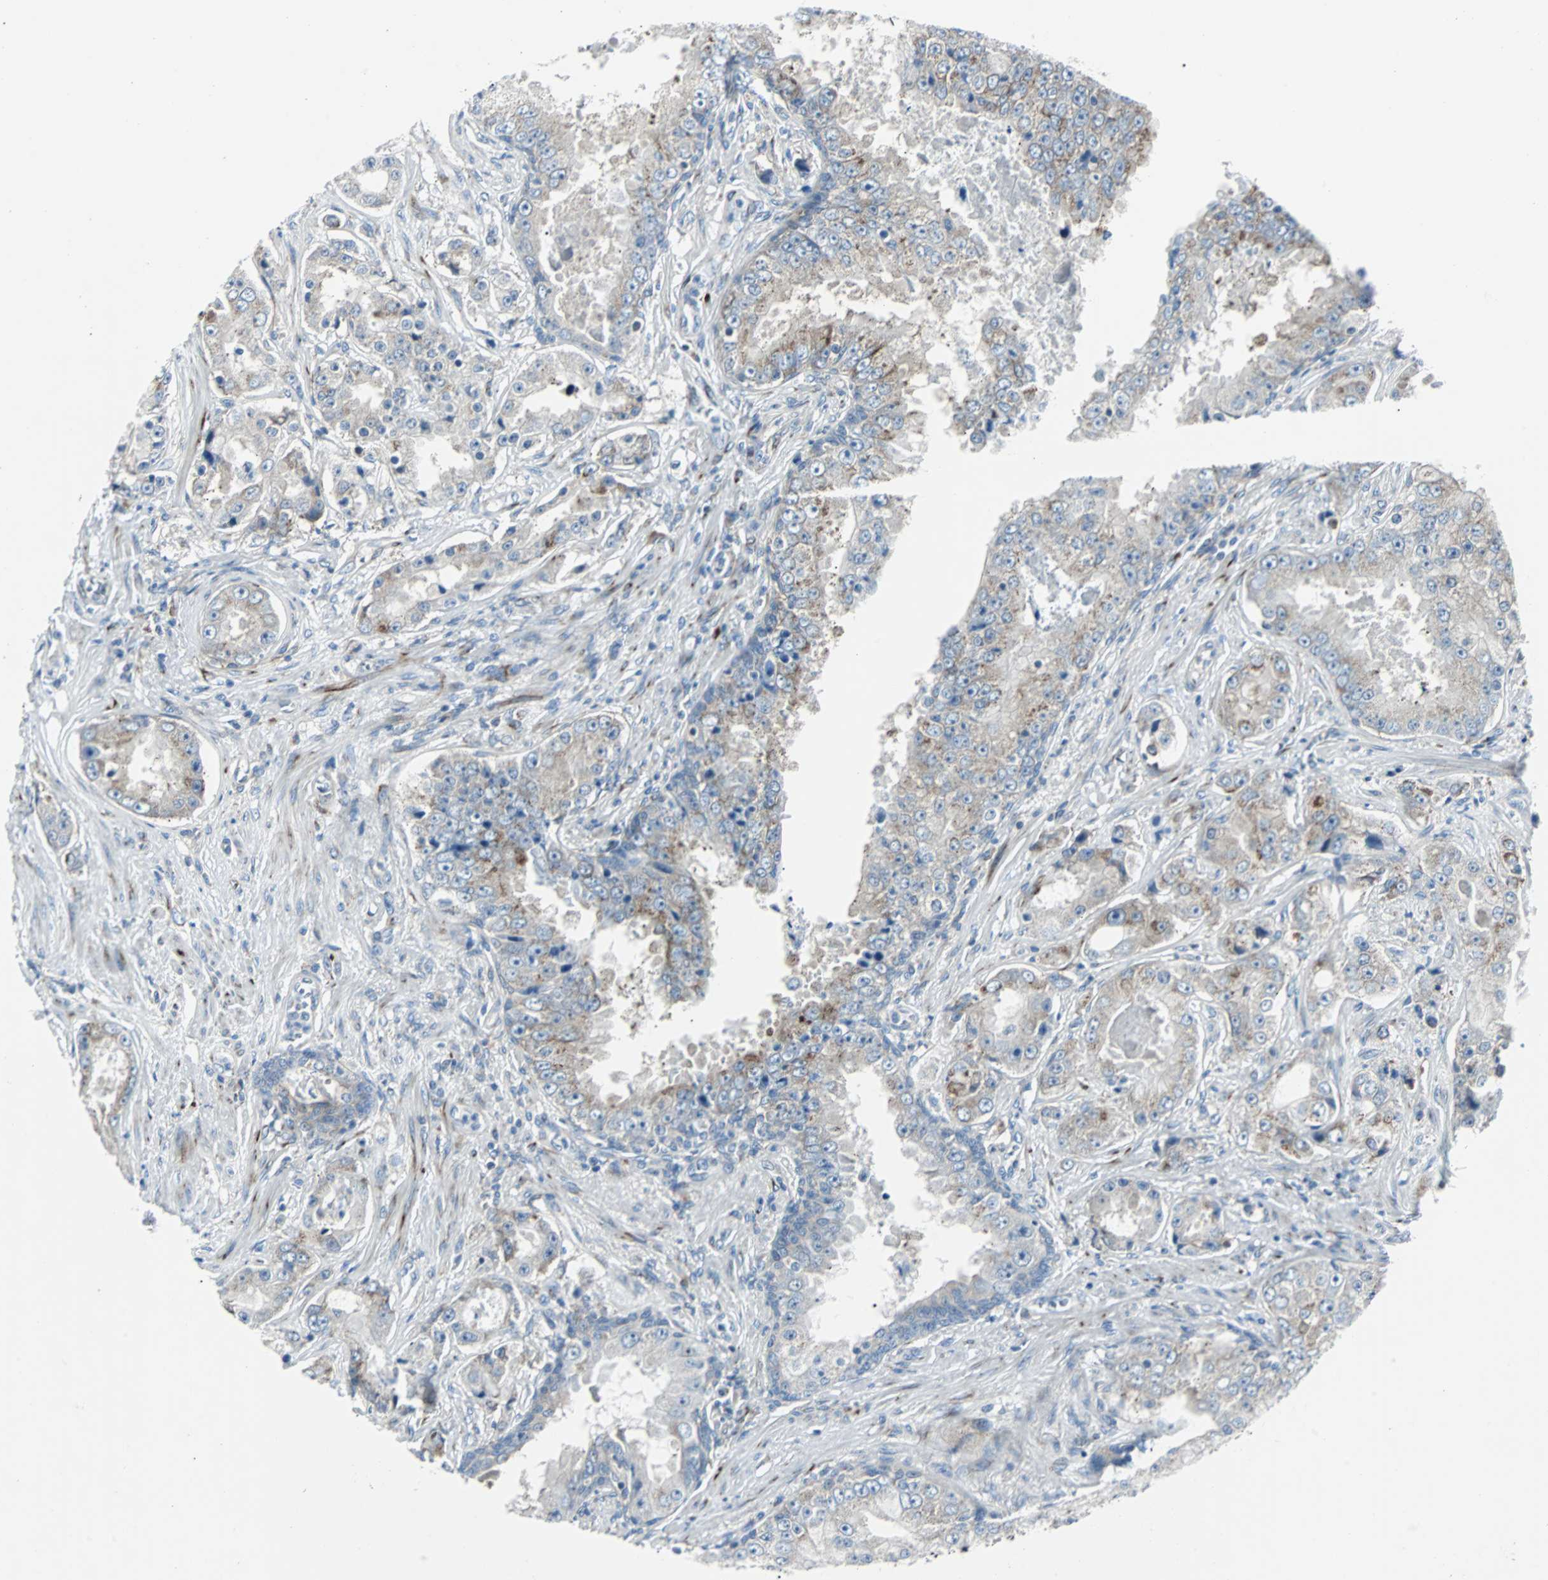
{"staining": {"intensity": "weak", "quantity": ">75%", "location": "cytoplasmic/membranous"}, "tissue": "prostate cancer", "cell_type": "Tumor cells", "image_type": "cancer", "snomed": [{"axis": "morphology", "description": "Adenocarcinoma, High grade"}, {"axis": "topography", "description": "Prostate"}], "caption": "Prostate cancer stained with a protein marker demonstrates weak staining in tumor cells.", "gene": "BBC3", "patient": {"sex": "male", "age": 73}}